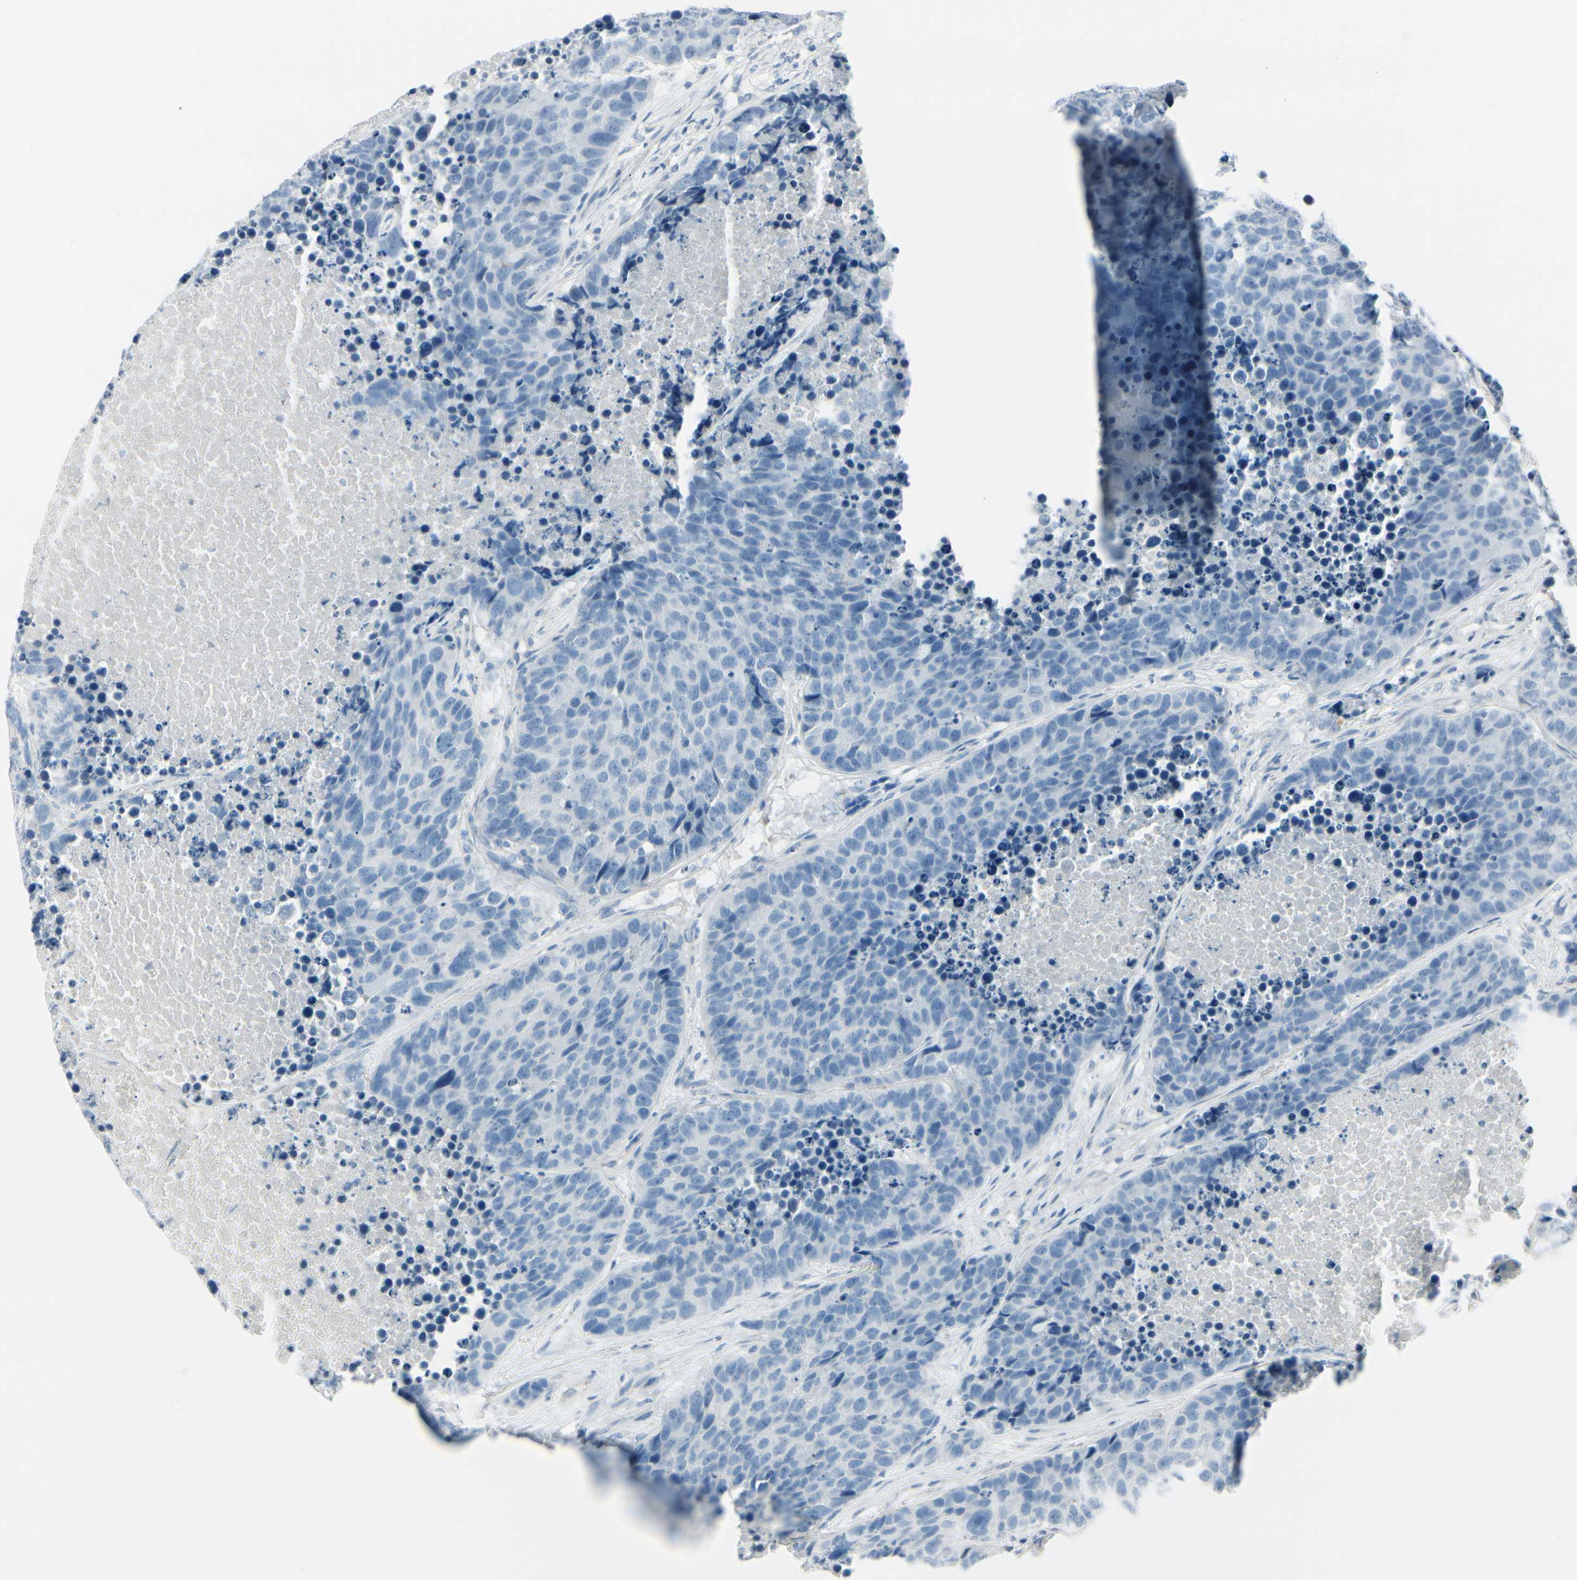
{"staining": {"intensity": "negative", "quantity": "none", "location": "none"}, "tissue": "carcinoid", "cell_type": "Tumor cells", "image_type": "cancer", "snomed": [{"axis": "morphology", "description": "Carcinoid, malignant, NOS"}, {"axis": "topography", "description": "Lung"}], "caption": "The image shows no staining of tumor cells in carcinoid. (Brightfield microscopy of DAB IHC at high magnification).", "gene": "CDHR5", "patient": {"sex": "male", "age": 60}}